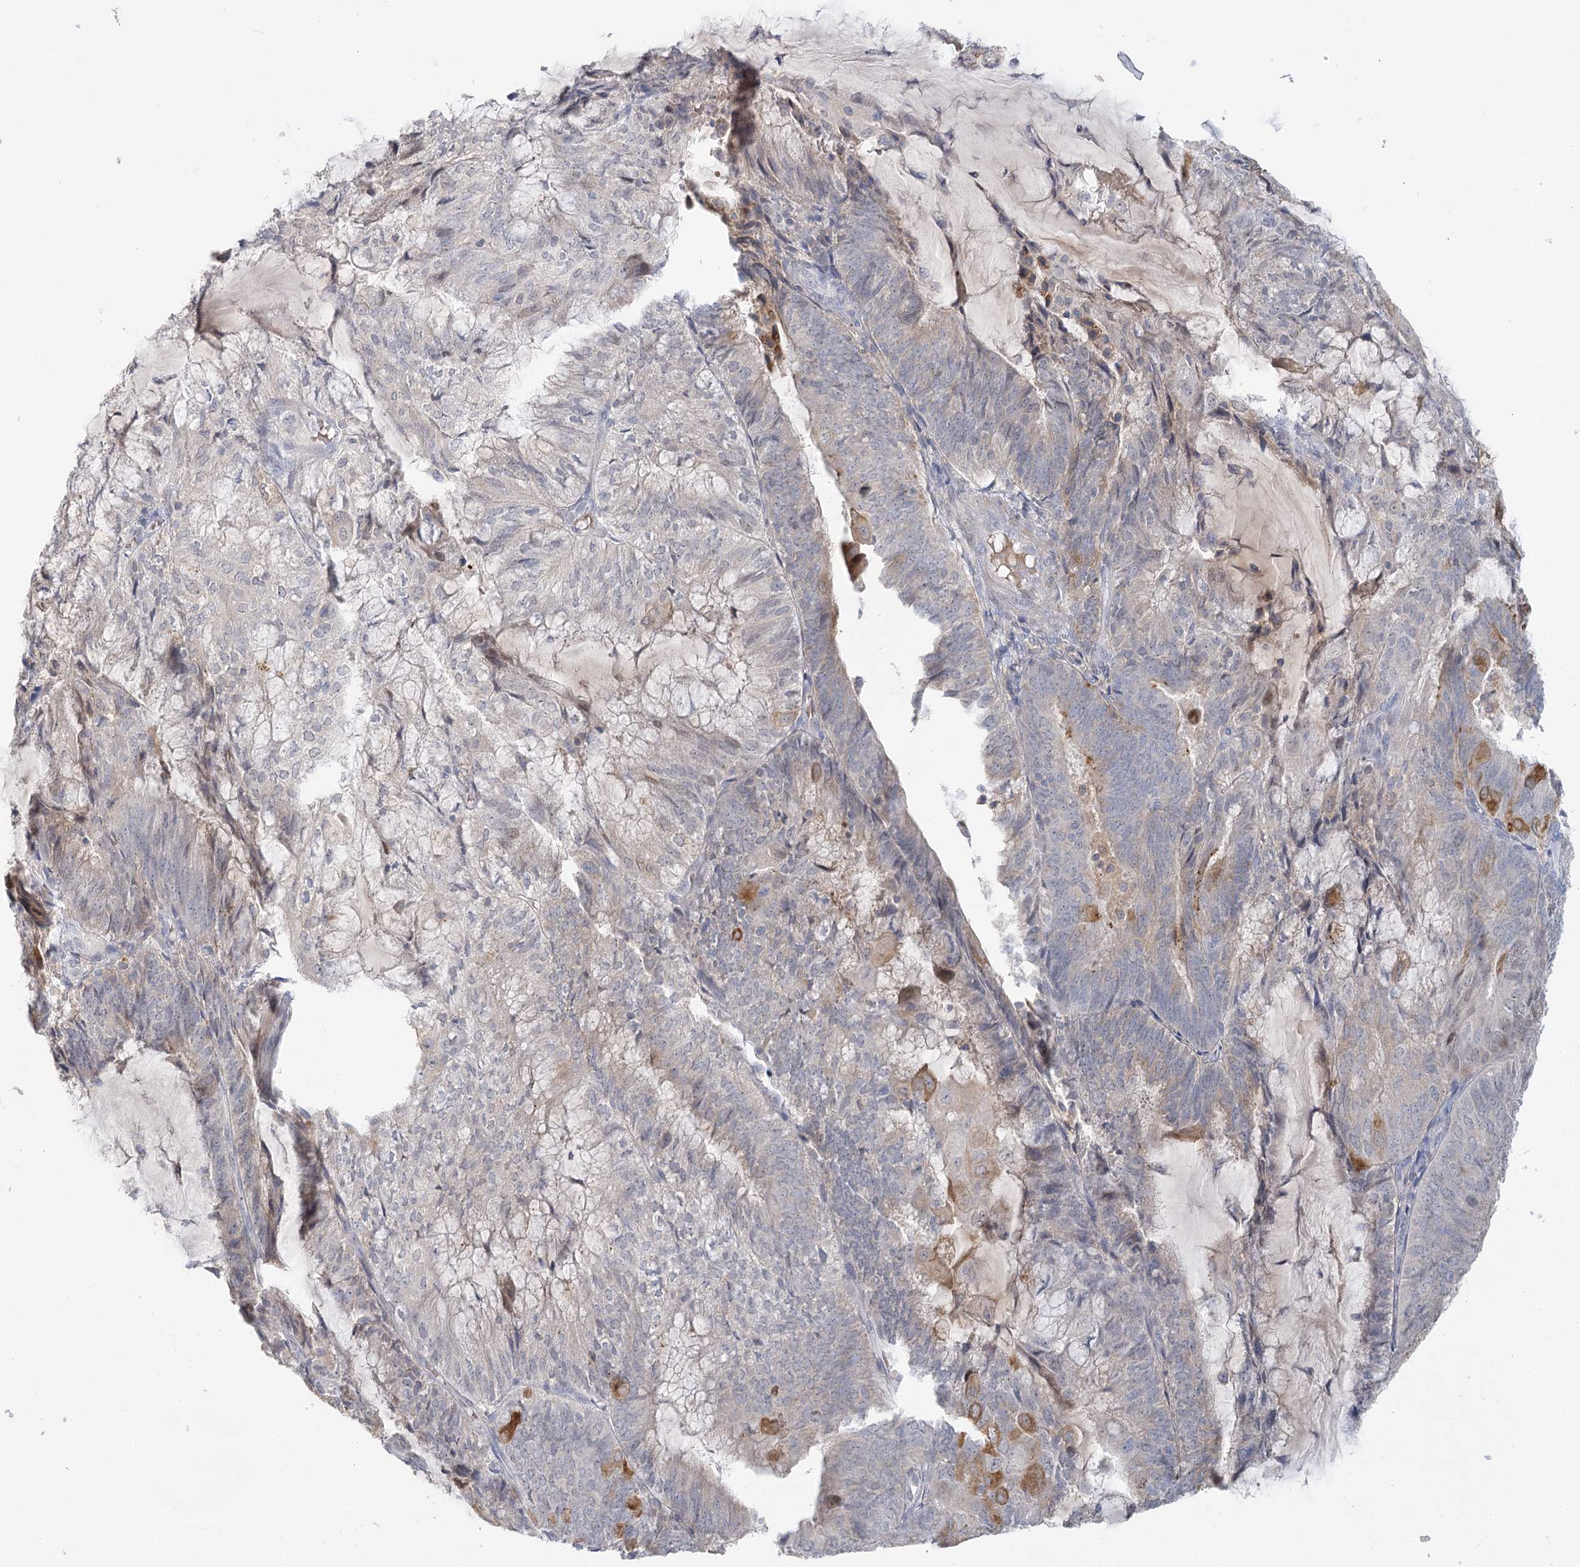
{"staining": {"intensity": "moderate", "quantity": "<25%", "location": "cytoplasmic/membranous"}, "tissue": "endometrial cancer", "cell_type": "Tumor cells", "image_type": "cancer", "snomed": [{"axis": "morphology", "description": "Adenocarcinoma, NOS"}, {"axis": "topography", "description": "Endometrium"}], "caption": "Immunohistochemistry (IHC) (DAB) staining of endometrial cancer (adenocarcinoma) demonstrates moderate cytoplasmic/membranous protein expression in approximately <25% of tumor cells.", "gene": "TRAF3IP1", "patient": {"sex": "female", "age": 81}}